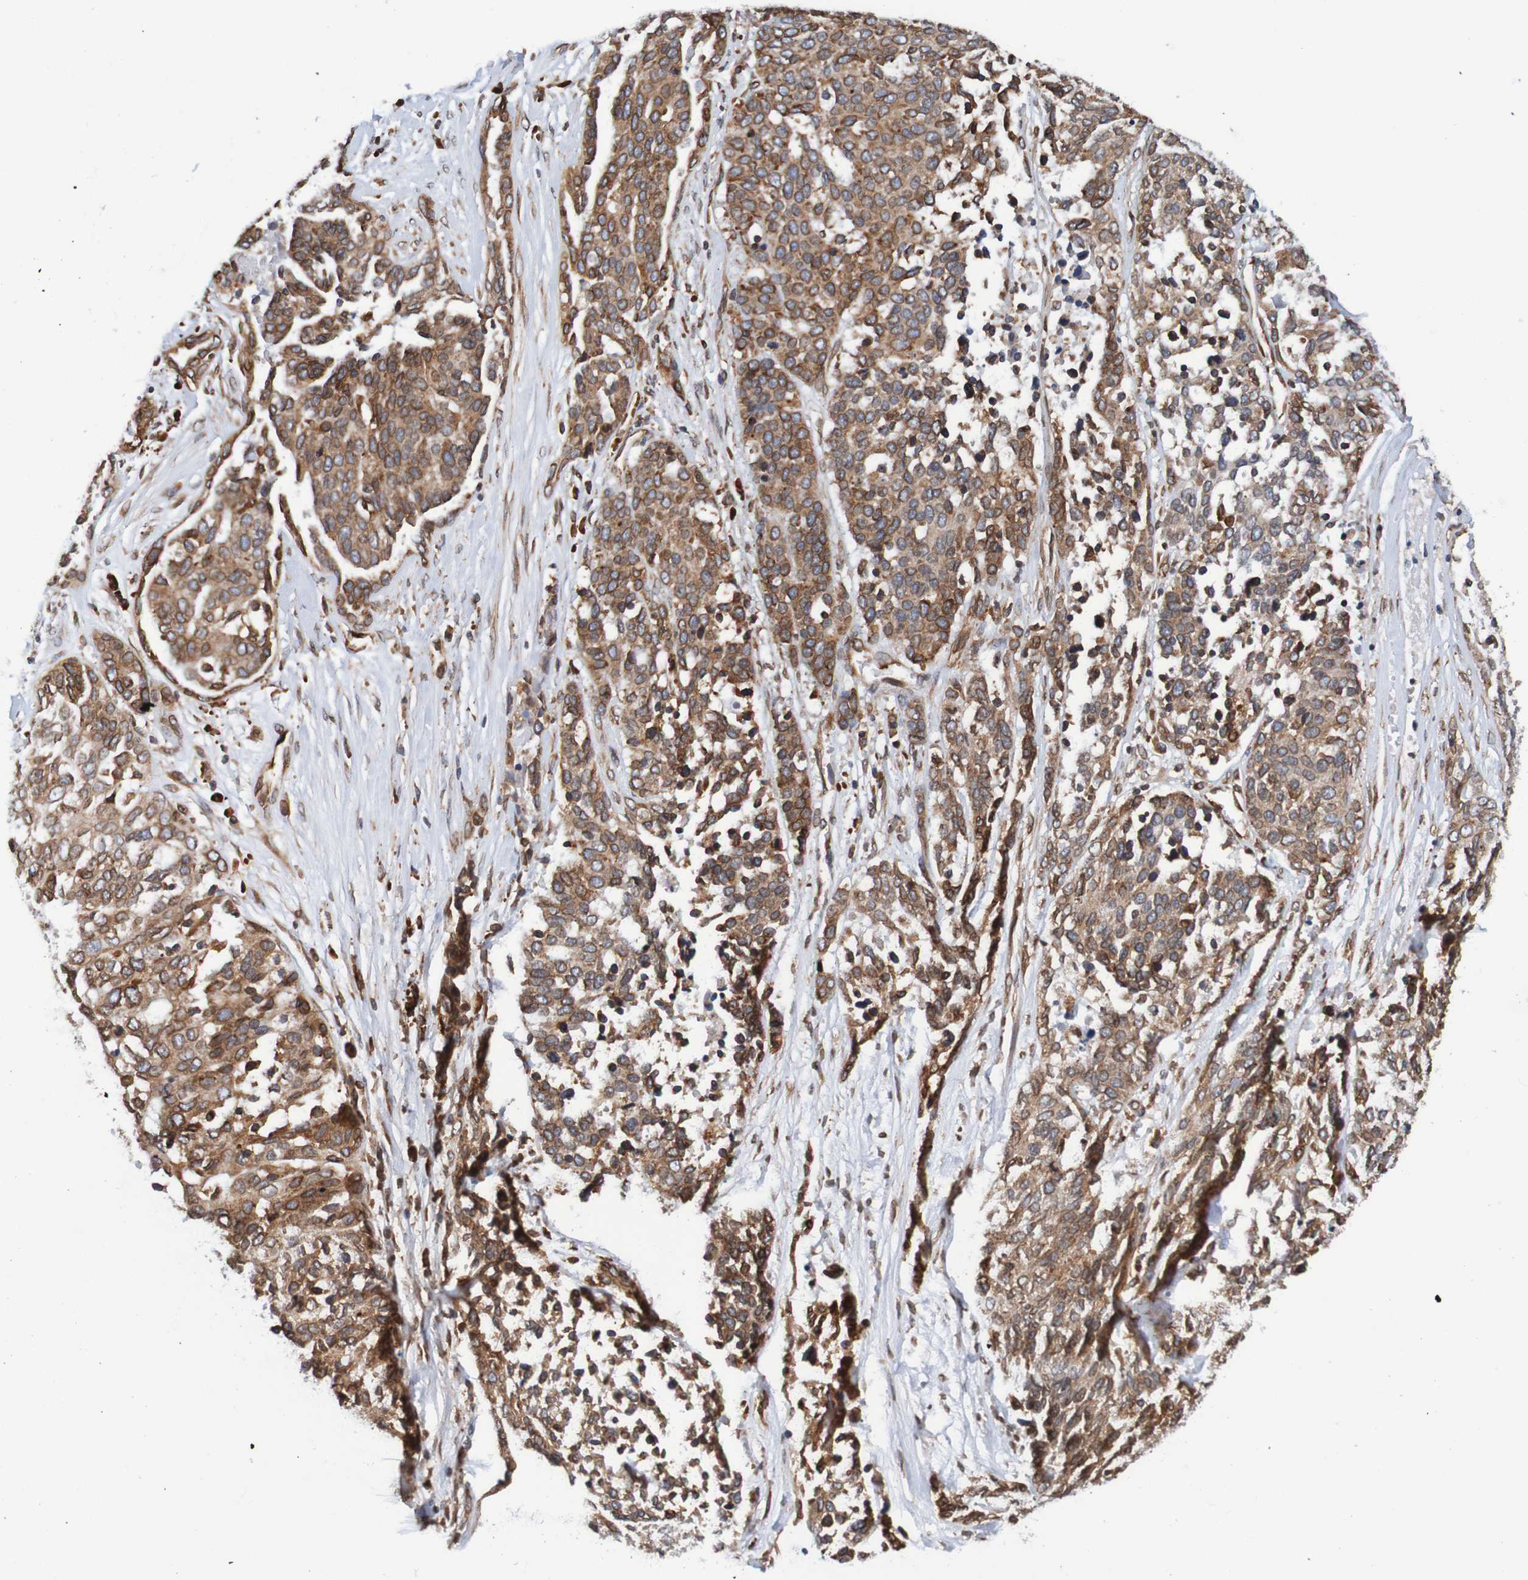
{"staining": {"intensity": "moderate", "quantity": ">75%", "location": "cytoplasmic/membranous,nuclear"}, "tissue": "ovarian cancer", "cell_type": "Tumor cells", "image_type": "cancer", "snomed": [{"axis": "morphology", "description": "Cystadenocarcinoma, serous, NOS"}, {"axis": "topography", "description": "Ovary"}], "caption": "IHC micrograph of human serous cystadenocarcinoma (ovarian) stained for a protein (brown), which shows medium levels of moderate cytoplasmic/membranous and nuclear staining in about >75% of tumor cells.", "gene": "TMEM109", "patient": {"sex": "female", "age": 44}}